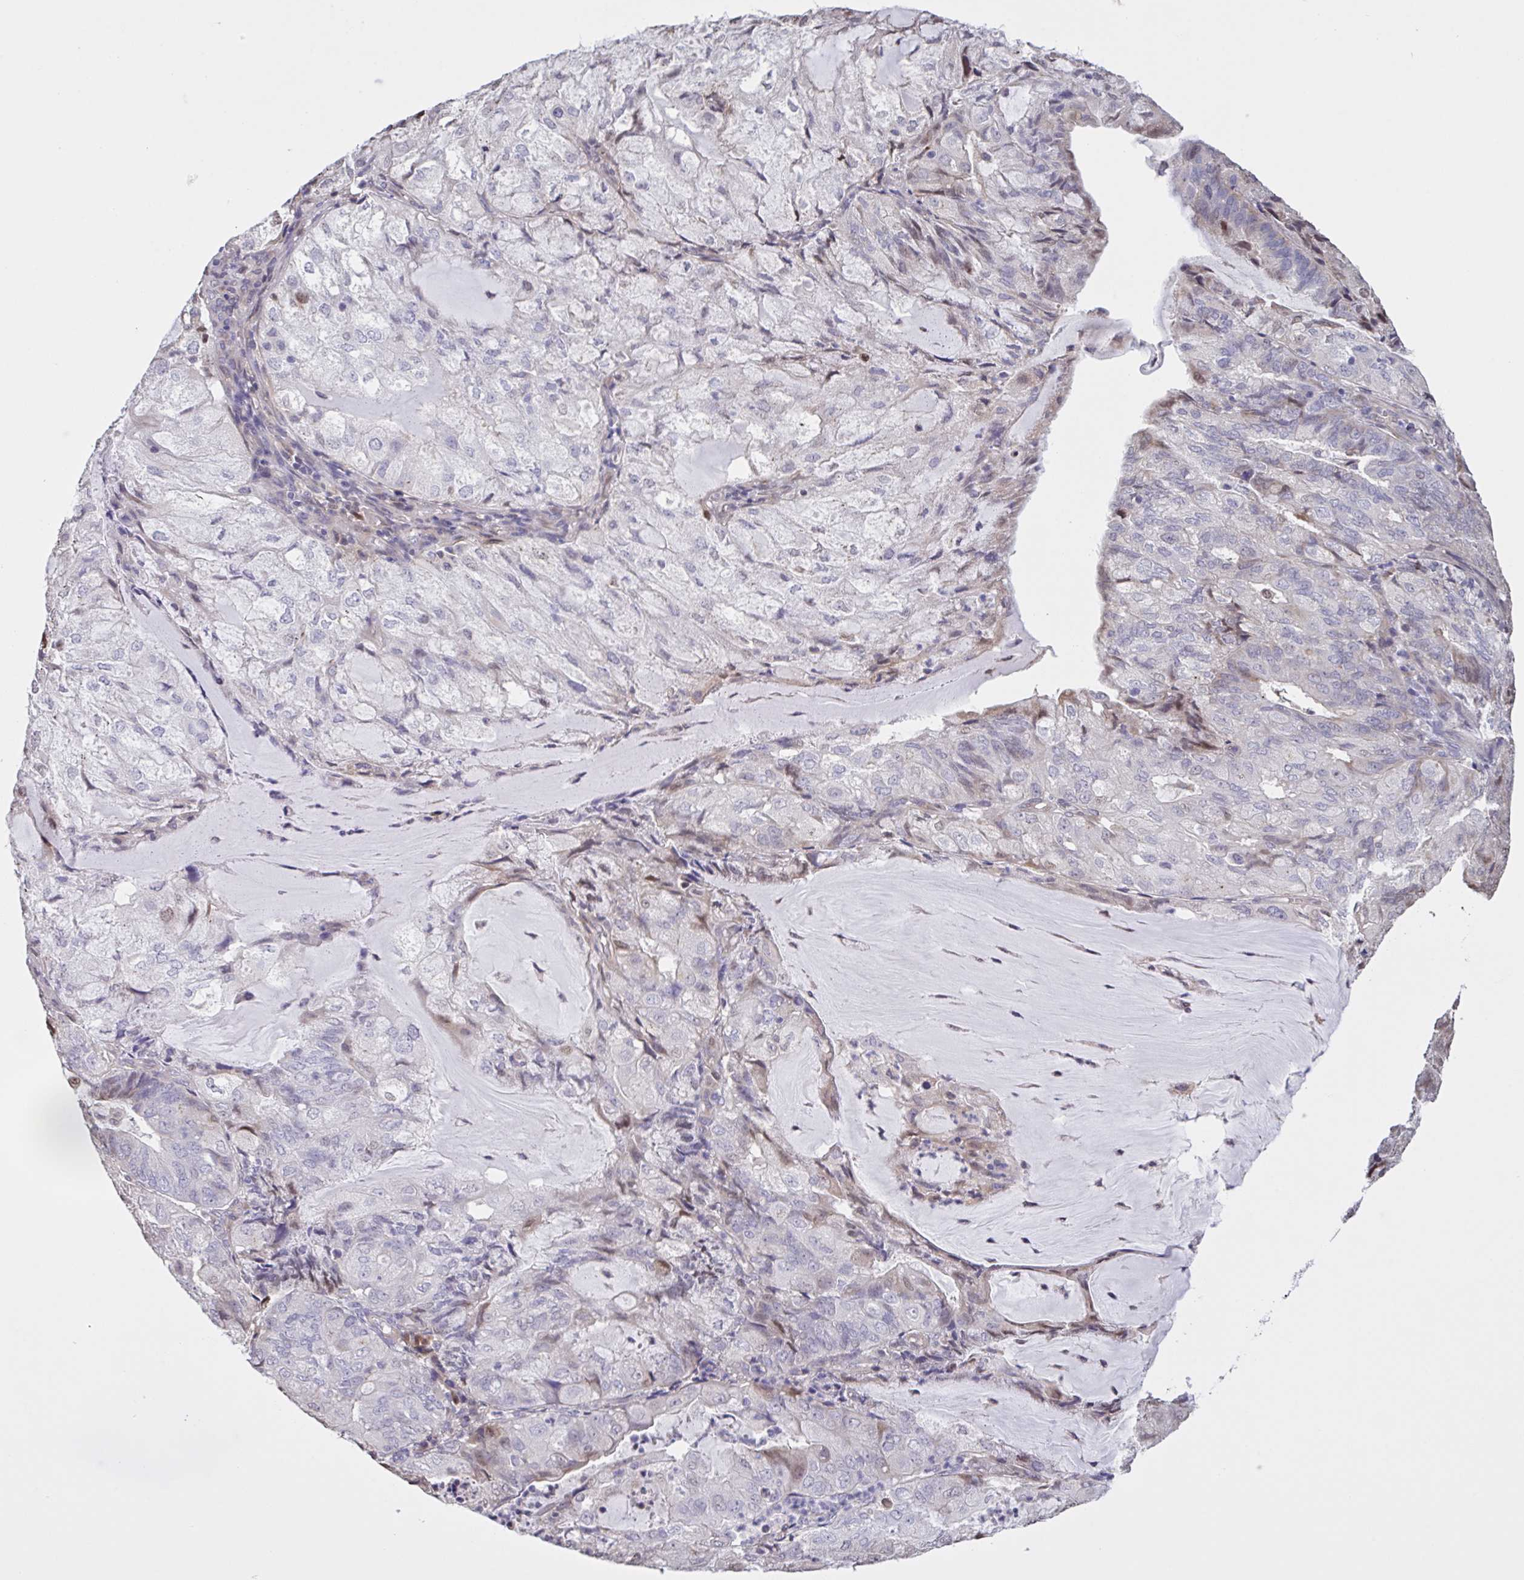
{"staining": {"intensity": "negative", "quantity": "none", "location": "none"}, "tissue": "endometrial cancer", "cell_type": "Tumor cells", "image_type": "cancer", "snomed": [{"axis": "morphology", "description": "Adenocarcinoma, NOS"}, {"axis": "topography", "description": "Endometrium"}], "caption": "DAB immunohistochemical staining of adenocarcinoma (endometrial) demonstrates no significant positivity in tumor cells.", "gene": "MRGPRX2", "patient": {"sex": "female", "age": 81}}